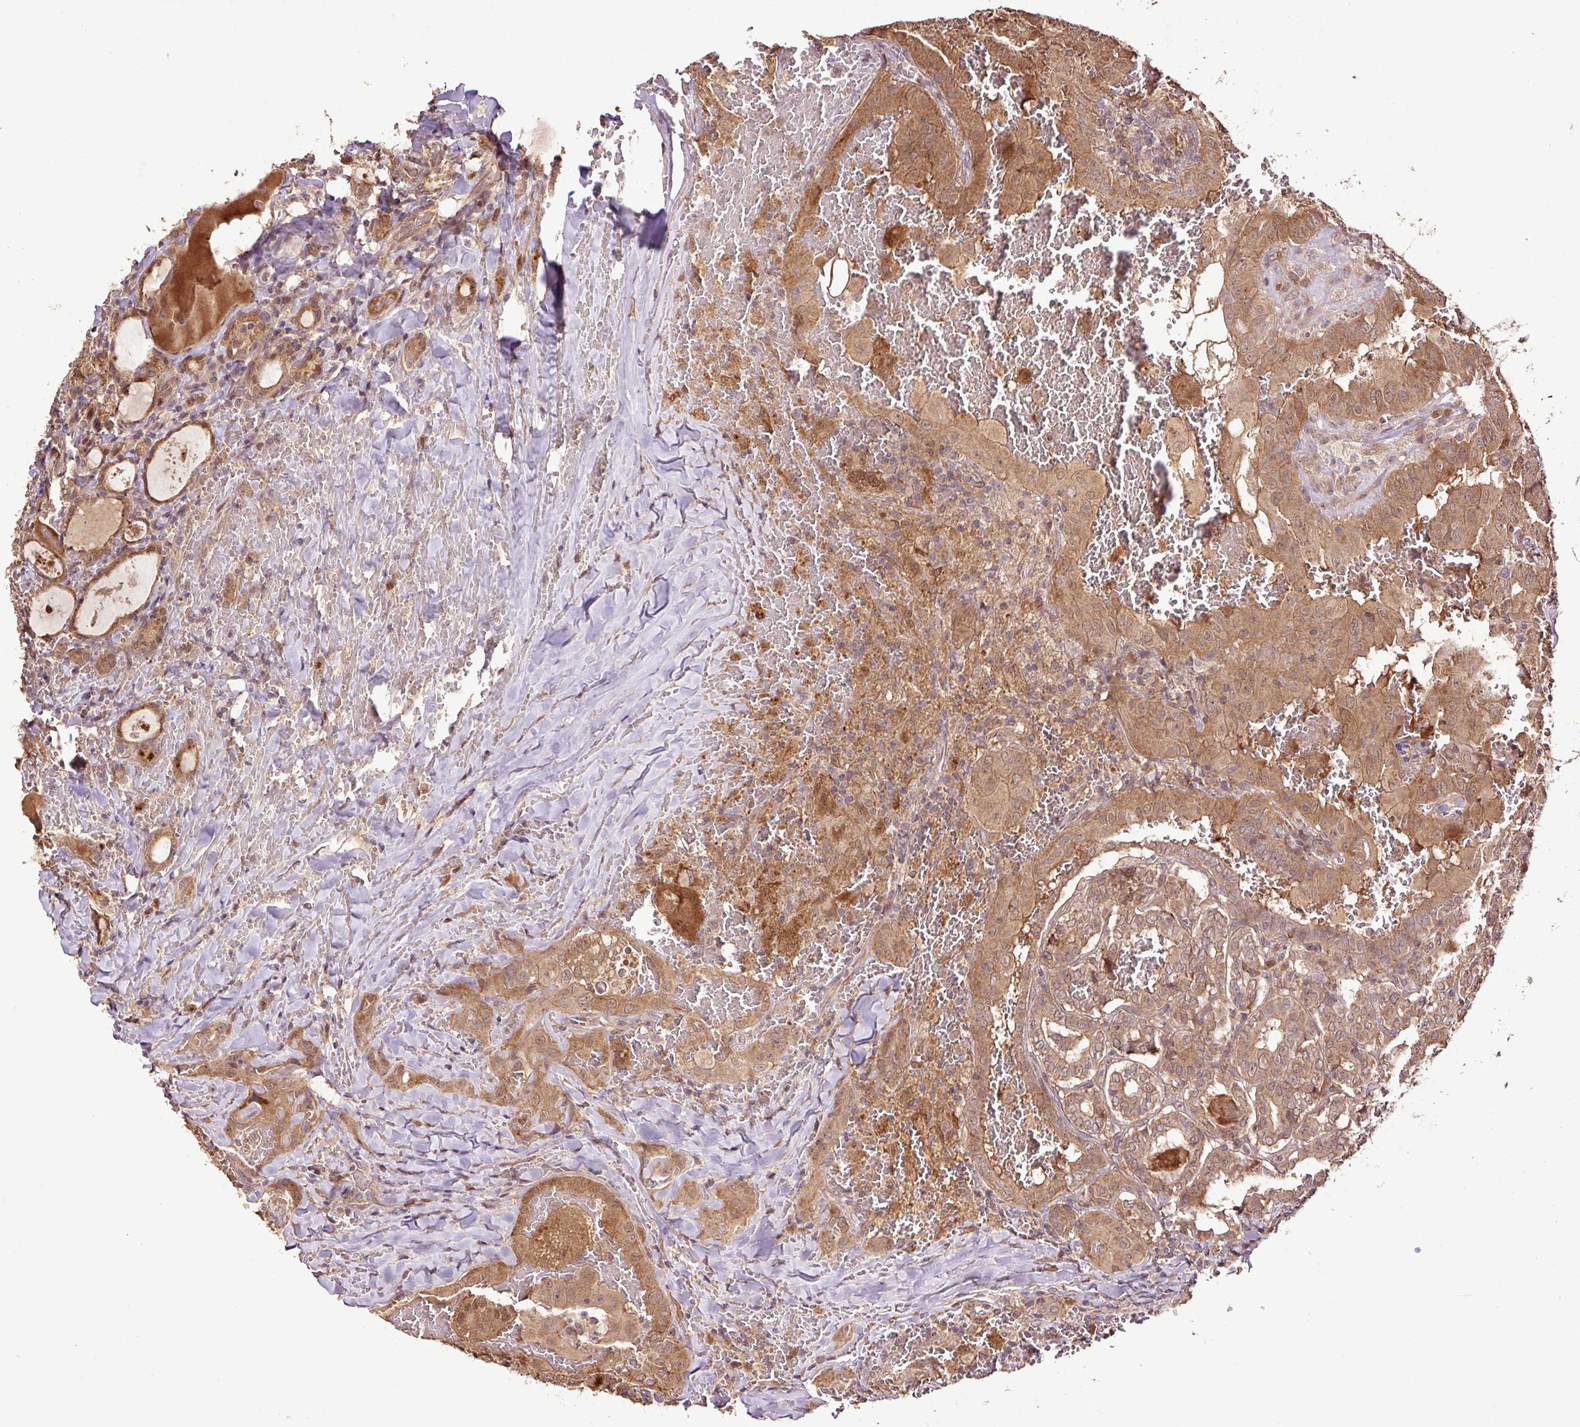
{"staining": {"intensity": "moderate", "quantity": ">75%", "location": "cytoplasmic/membranous,nuclear"}, "tissue": "thyroid cancer", "cell_type": "Tumor cells", "image_type": "cancer", "snomed": [{"axis": "morphology", "description": "Papillary adenocarcinoma, NOS"}, {"axis": "topography", "description": "Thyroid gland"}], "caption": "Protein expression by IHC demonstrates moderate cytoplasmic/membranous and nuclear expression in about >75% of tumor cells in papillary adenocarcinoma (thyroid). Nuclei are stained in blue.", "gene": "FAIM", "patient": {"sex": "female", "age": 72}}